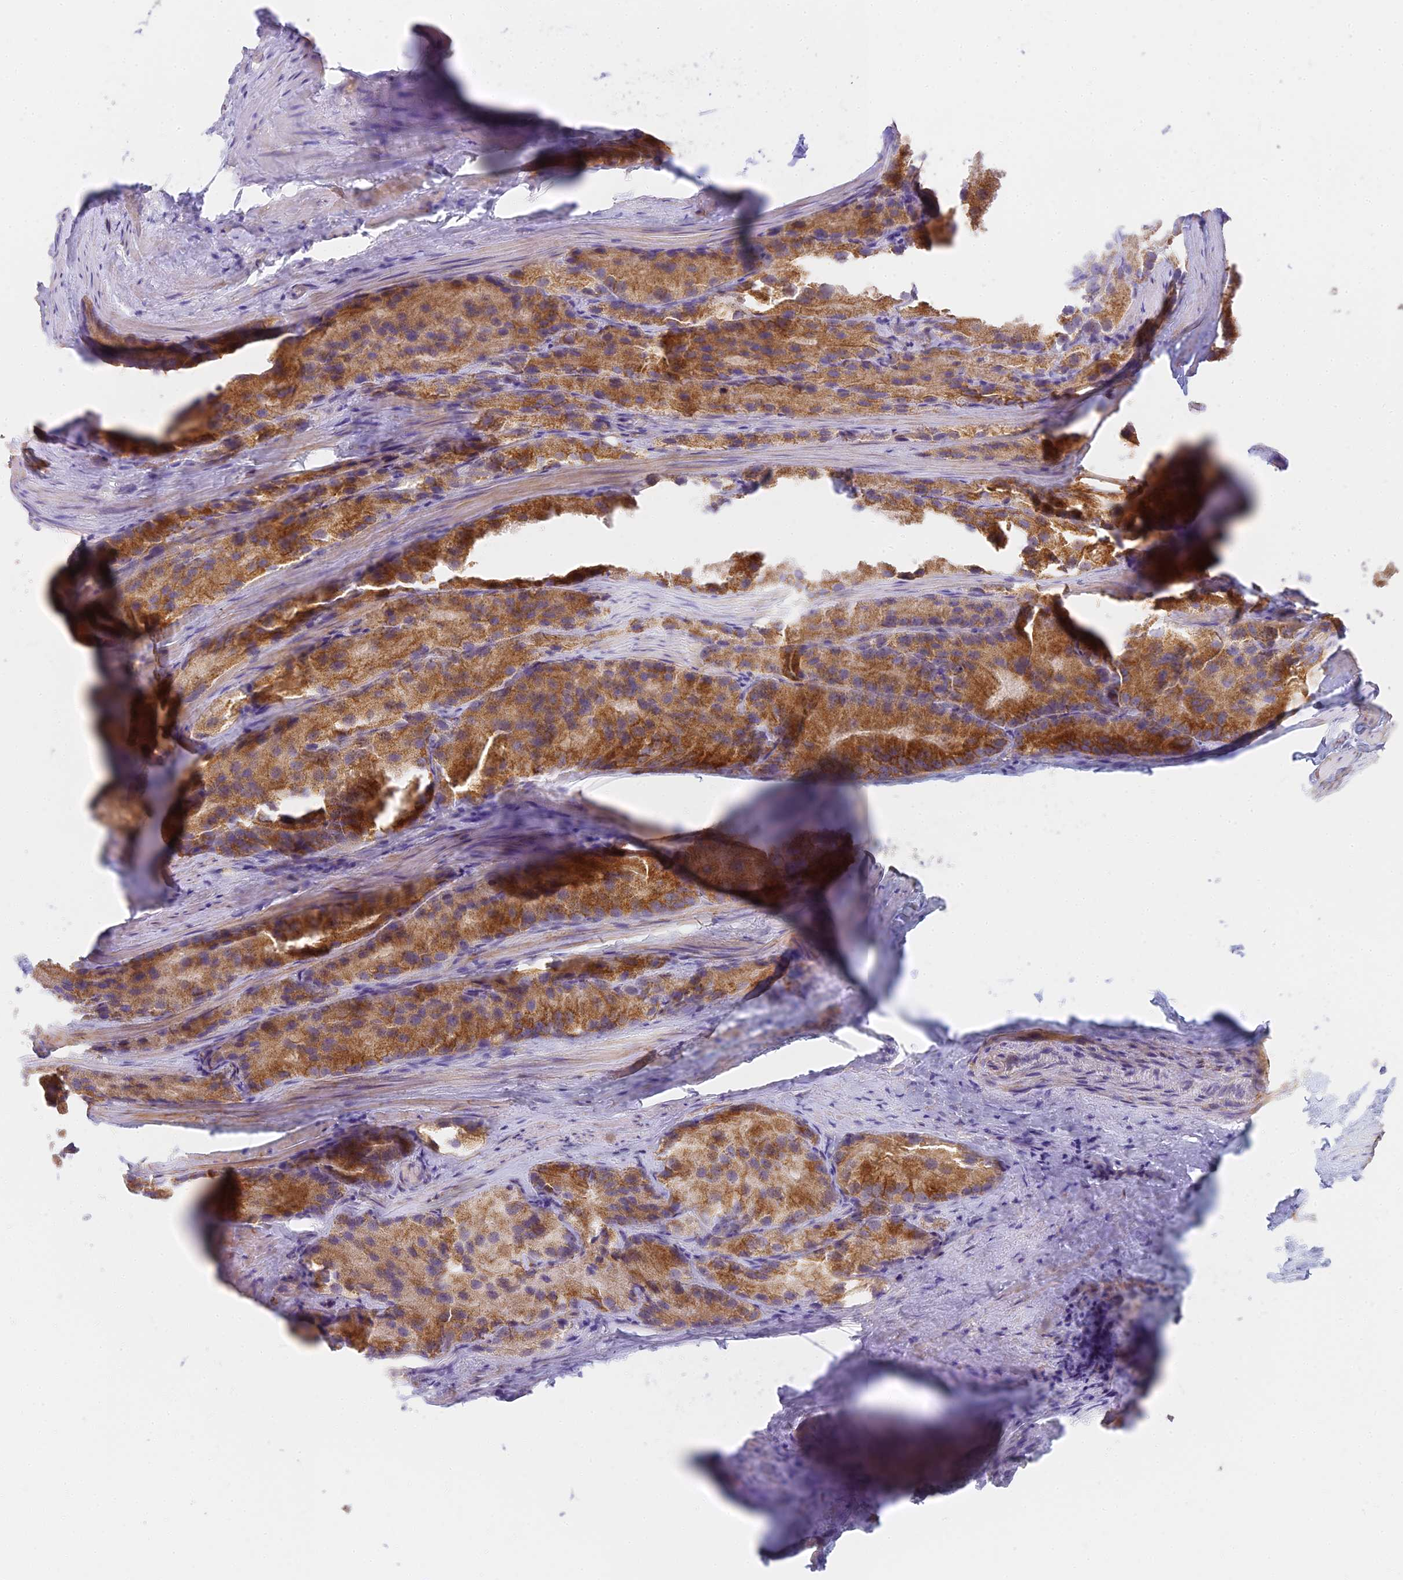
{"staining": {"intensity": "moderate", "quantity": ">75%", "location": "cytoplasmic/membranous"}, "tissue": "prostate cancer", "cell_type": "Tumor cells", "image_type": "cancer", "snomed": [{"axis": "morphology", "description": "Adenocarcinoma, Low grade"}, {"axis": "topography", "description": "Prostate"}], "caption": "The immunohistochemical stain labels moderate cytoplasmic/membranous positivity in tumor cells of prostate cancer (adenocarcinoma (low-grade)) tissue. (DAB IHC with brightfield microscopy, high magnification).", "gene": "MRPL15", "patient": {"sex": "male", "age": 69}}